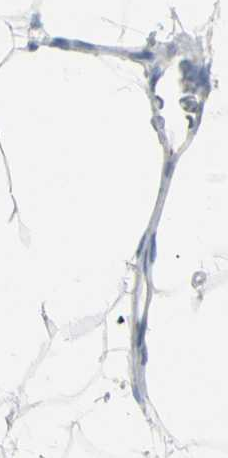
{"staining": {"intensity": "negative", "quantity": "none", "location": "none"}, "tissue": "adipose tissue", "cell_type": "Adipocytes", "image_type": "normal", "snomed": [{"axis": "morphology", "description": "Normal tissue, NOS"}, {"axis": "morphology", "description": "Duct carcinoma"}, {"axis": "topography", "description": "Breast"}, {"axis": "topography", "description": "Adipose tissue"}], "caption": "Adipose tissue stained for a protein using immunohistochemistry (IHC) exhibits no positivity adipocytes.", "gene": "B4GALT3", "patient": {"sex": "female", "age": 37}}